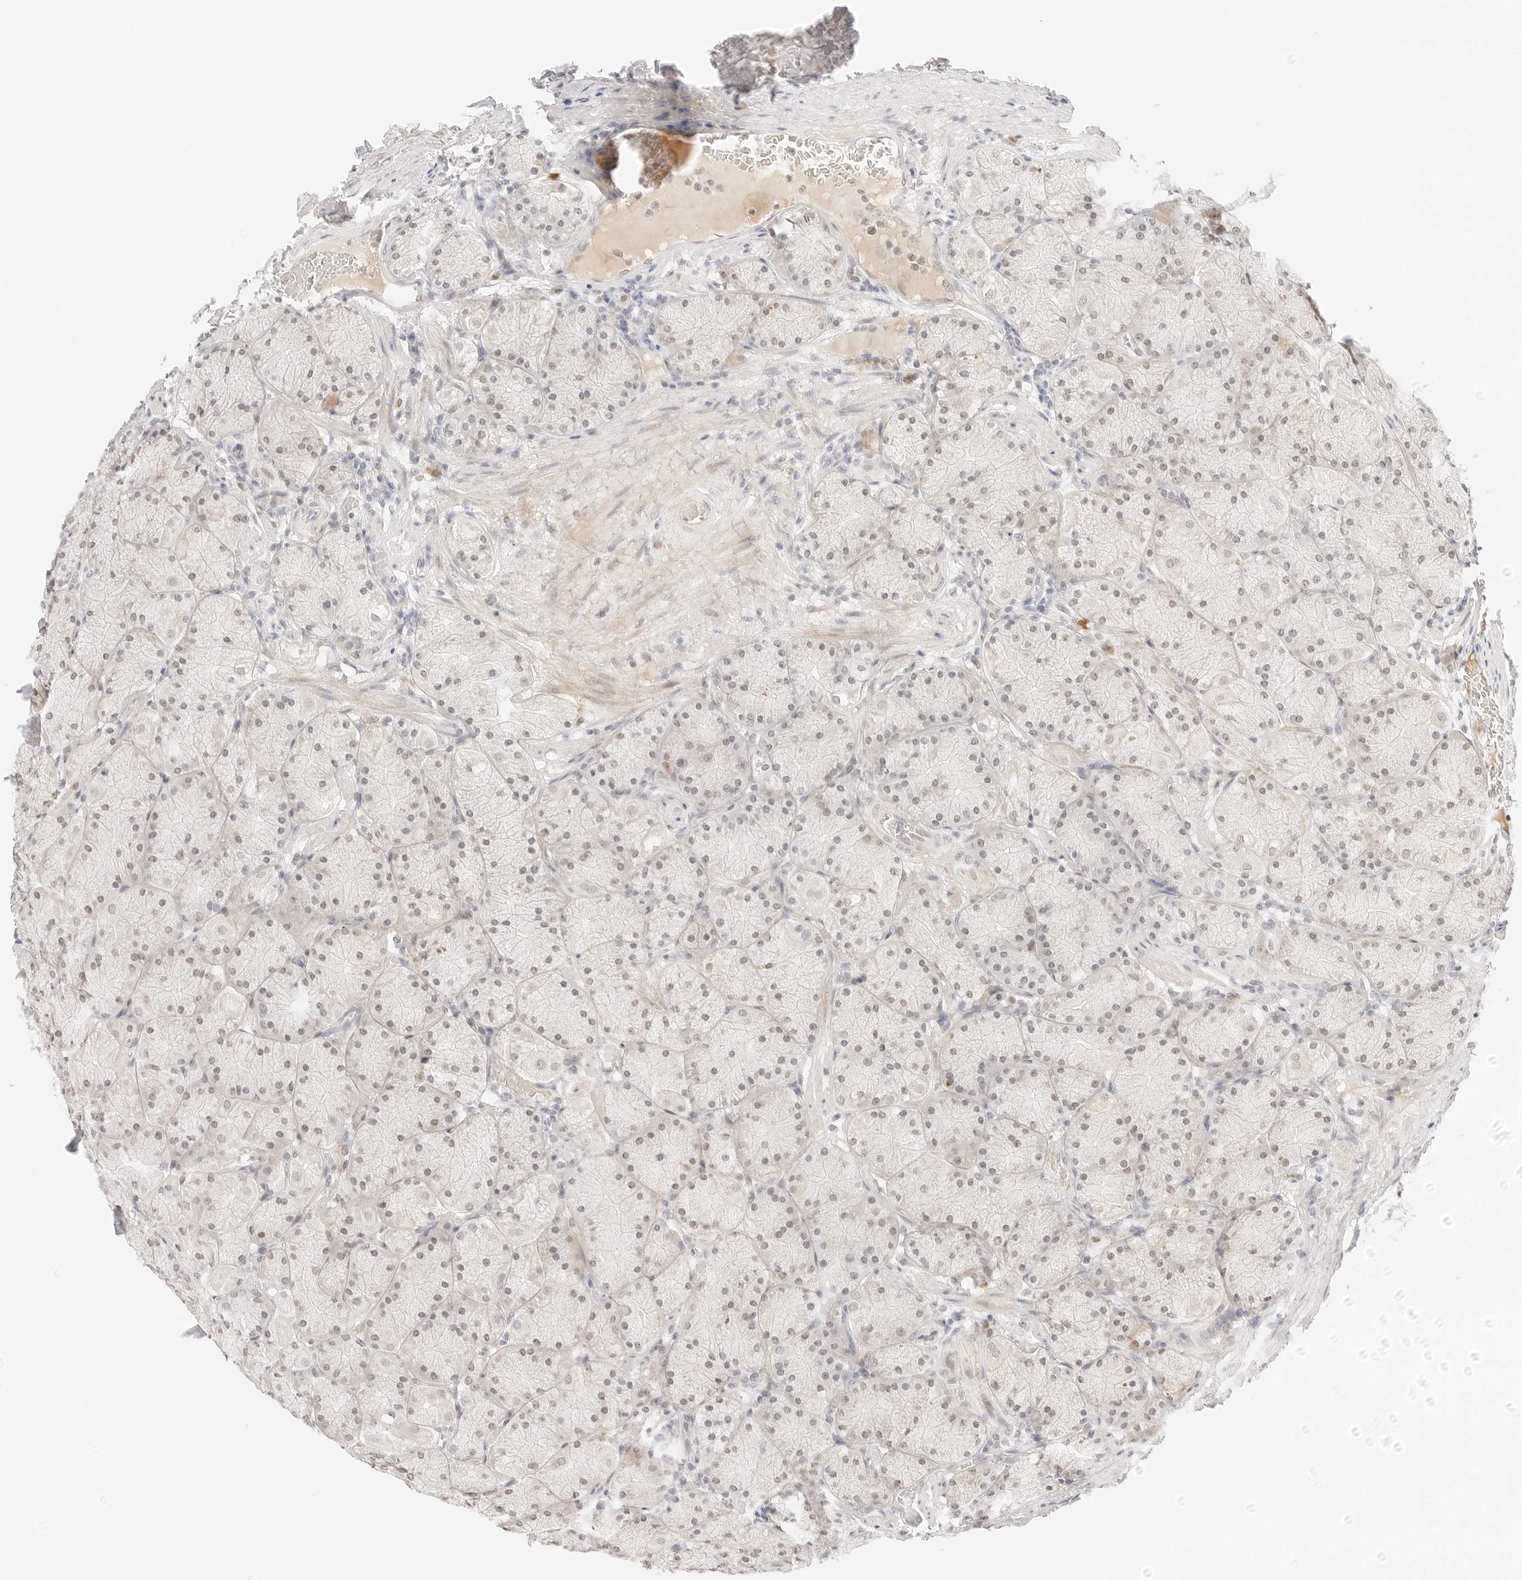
{"staining": {"intensity": "moderate", "quantity": "<25%", "location": "cytoplasmic/membranous,nuclear"}, "tissue": "stomach", "cell_type": "Glandular cells", "image_type": "normal", "snomed": [{"axis": "morphology", "description": "Normal tissue, NOS"}, {"axis": "topography", "description": "Stomach, upper"}], "caption": "Immunohistochemical staining of unremarkable stomach exhibits <25% levels of moderate cytoplasmic/membranous,nuclear protein positivity in about <25% of glandular cells.", "gene": "XKR4", "patient": {"sex": "female", "age": 56}}